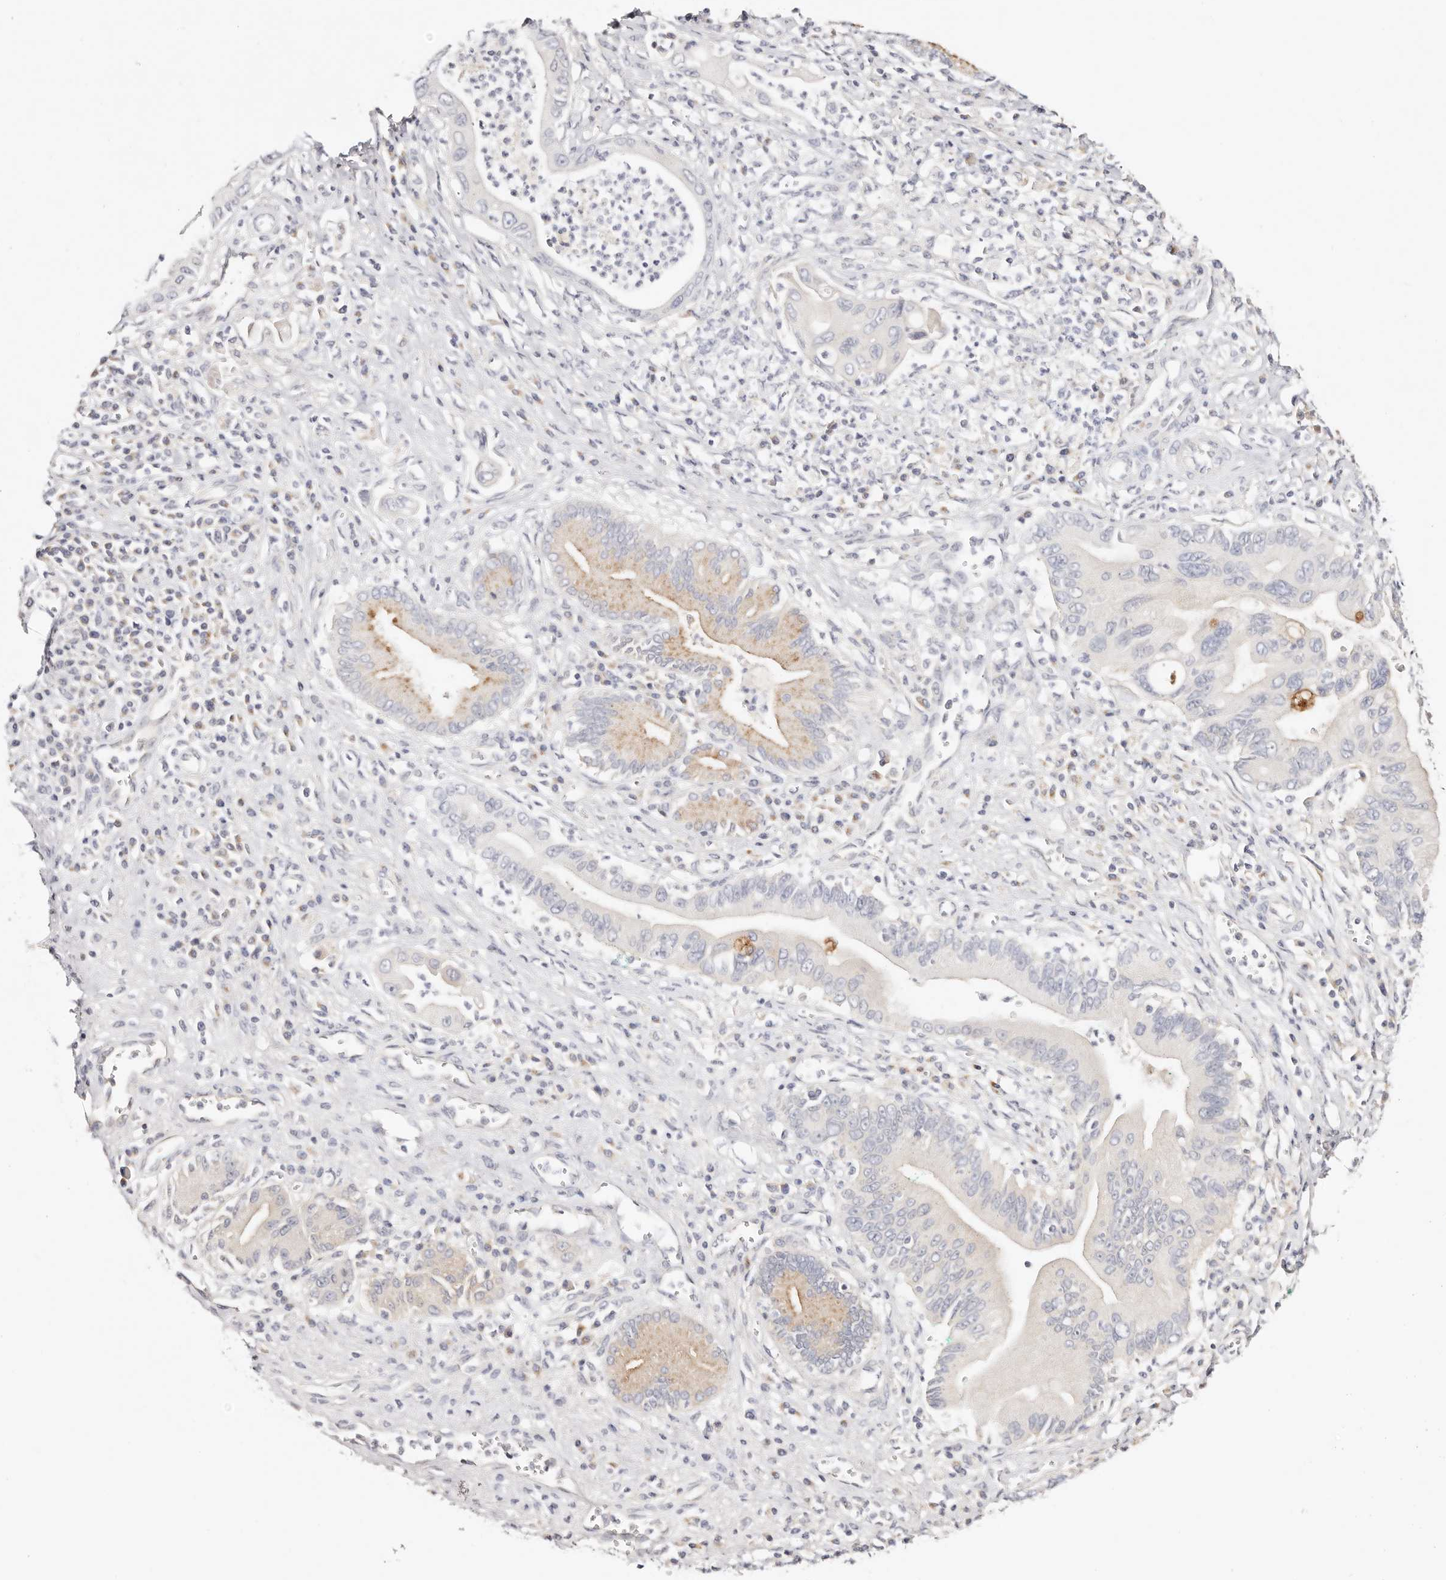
{"staining": {"intensity": "moderate", "quantity": "<25%", "location": "cytoplasmic/membranous"}, "tissue": "pancreatic cancer", "cell_type": "Tumor cells", "image_type": "cancer", "snomed": [{"axis": "morphology", "description": "Adenocarcinoma, NOS"}, {"axis": "topography", "description": "Pancreas"}], "caption": "Pancreatic cancer (adenocarcinoma) stained for a protein (brown) exhibits moderate cytoplasmic/membranous positive staining in approximately <25% of tumor cells.", "gene": "DNASE1", "patient": {"sex": "male", "age": 78}}